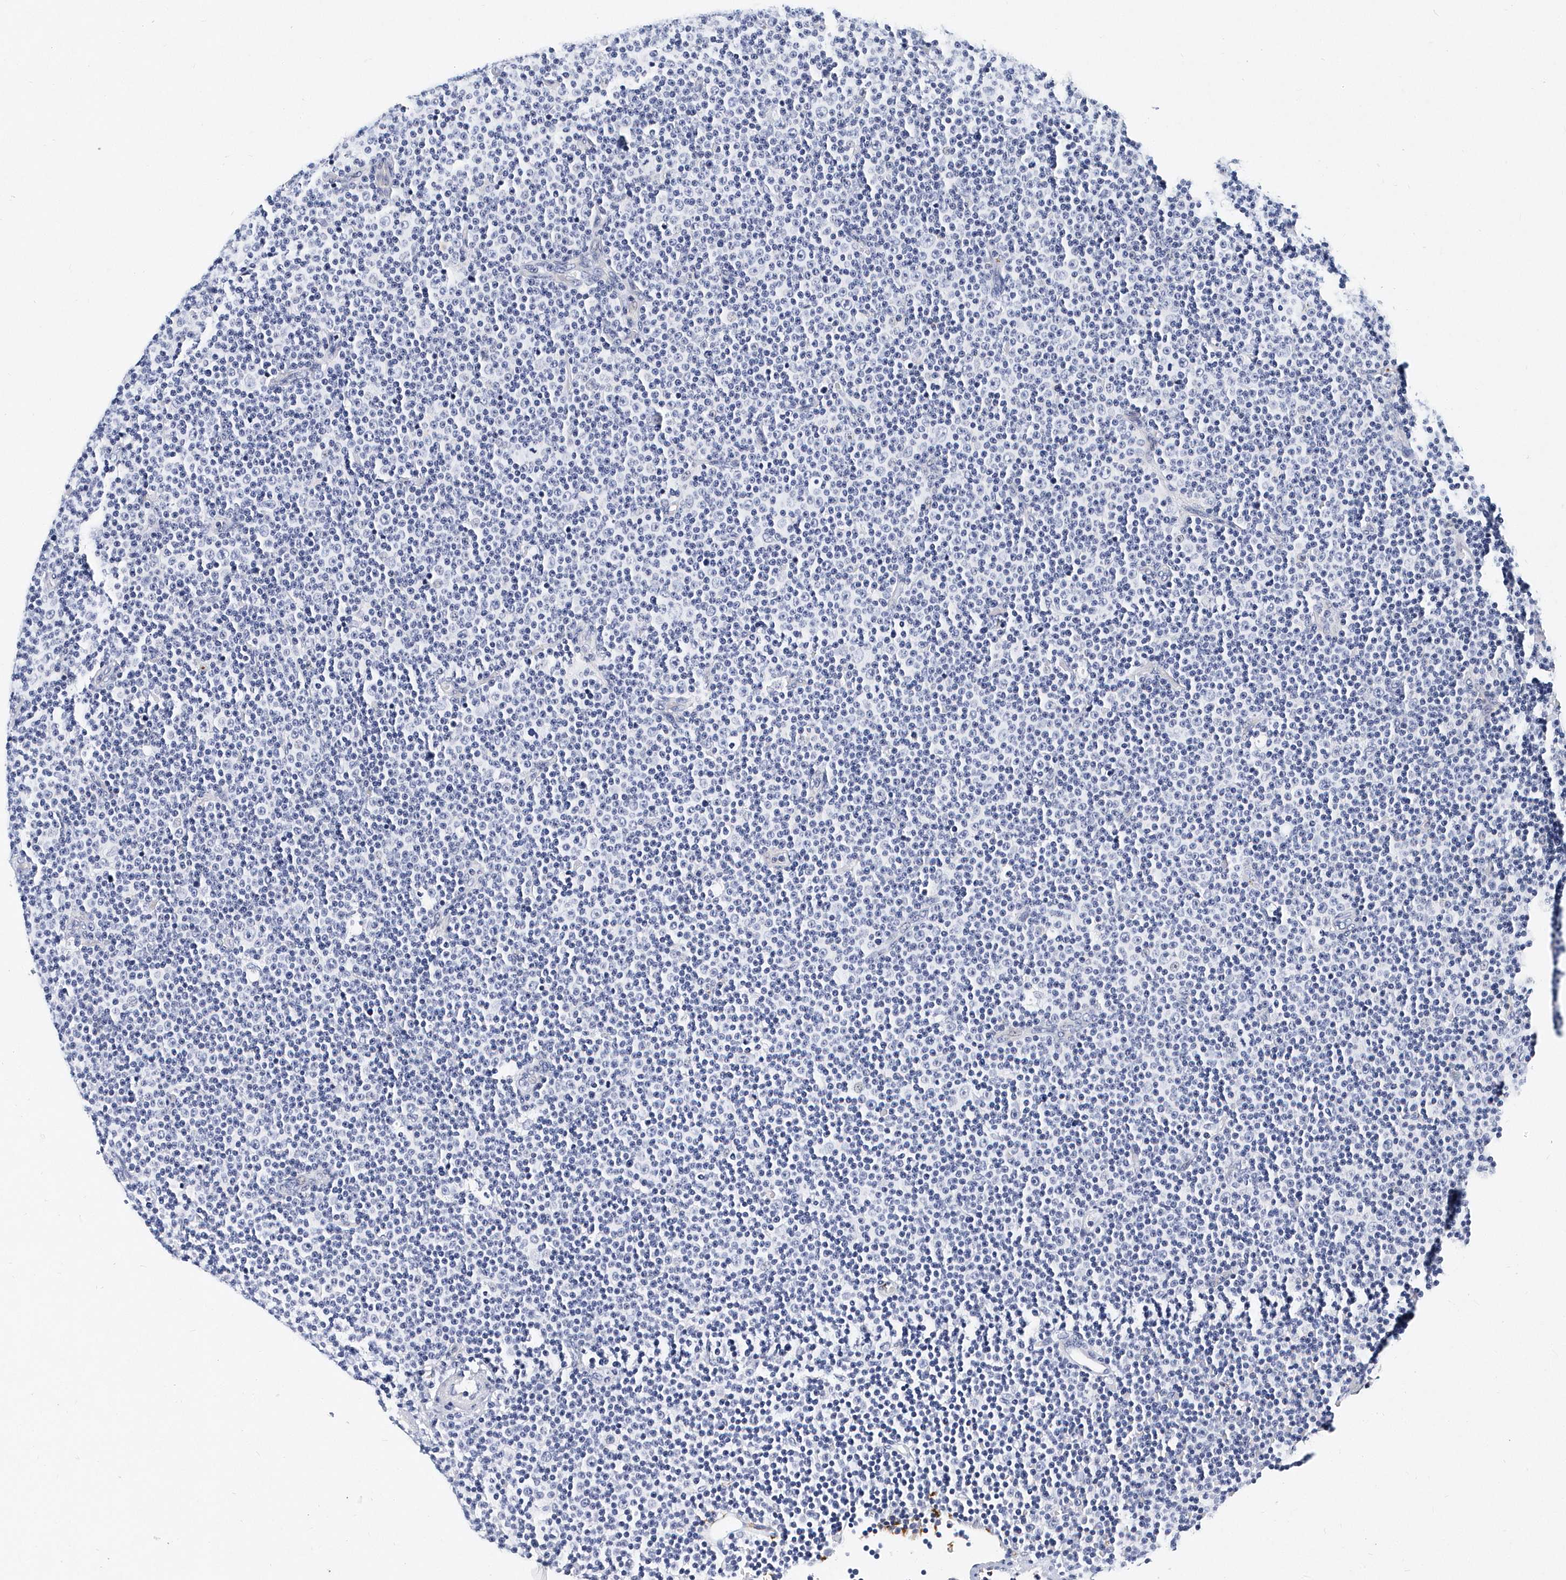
{"staining": {"intensity": "negative", "quantity": "none", "location": "none"}, "tissue": "lymphoma", "cell_type": "Tumor cells", "image_type": "cancer", "snomed": [{"axis": "morphology", "description": "Malignant lymphoma, non-Hodgkin's type, Low grade"}, {"axis": "topography", "description": "Lymph node"}], "caption": "Tumor cells show no significant expression in malignant lymphoma, non-Hodgkin's type (low-grade). The staining was performed using DAB to visualize the protein expression in brown, while the nuclei were stained in blue with hematoxylin (Magnification: 20x).", "gene": "ITGA2B", "patient": {"sex": "female", "age": 67}}